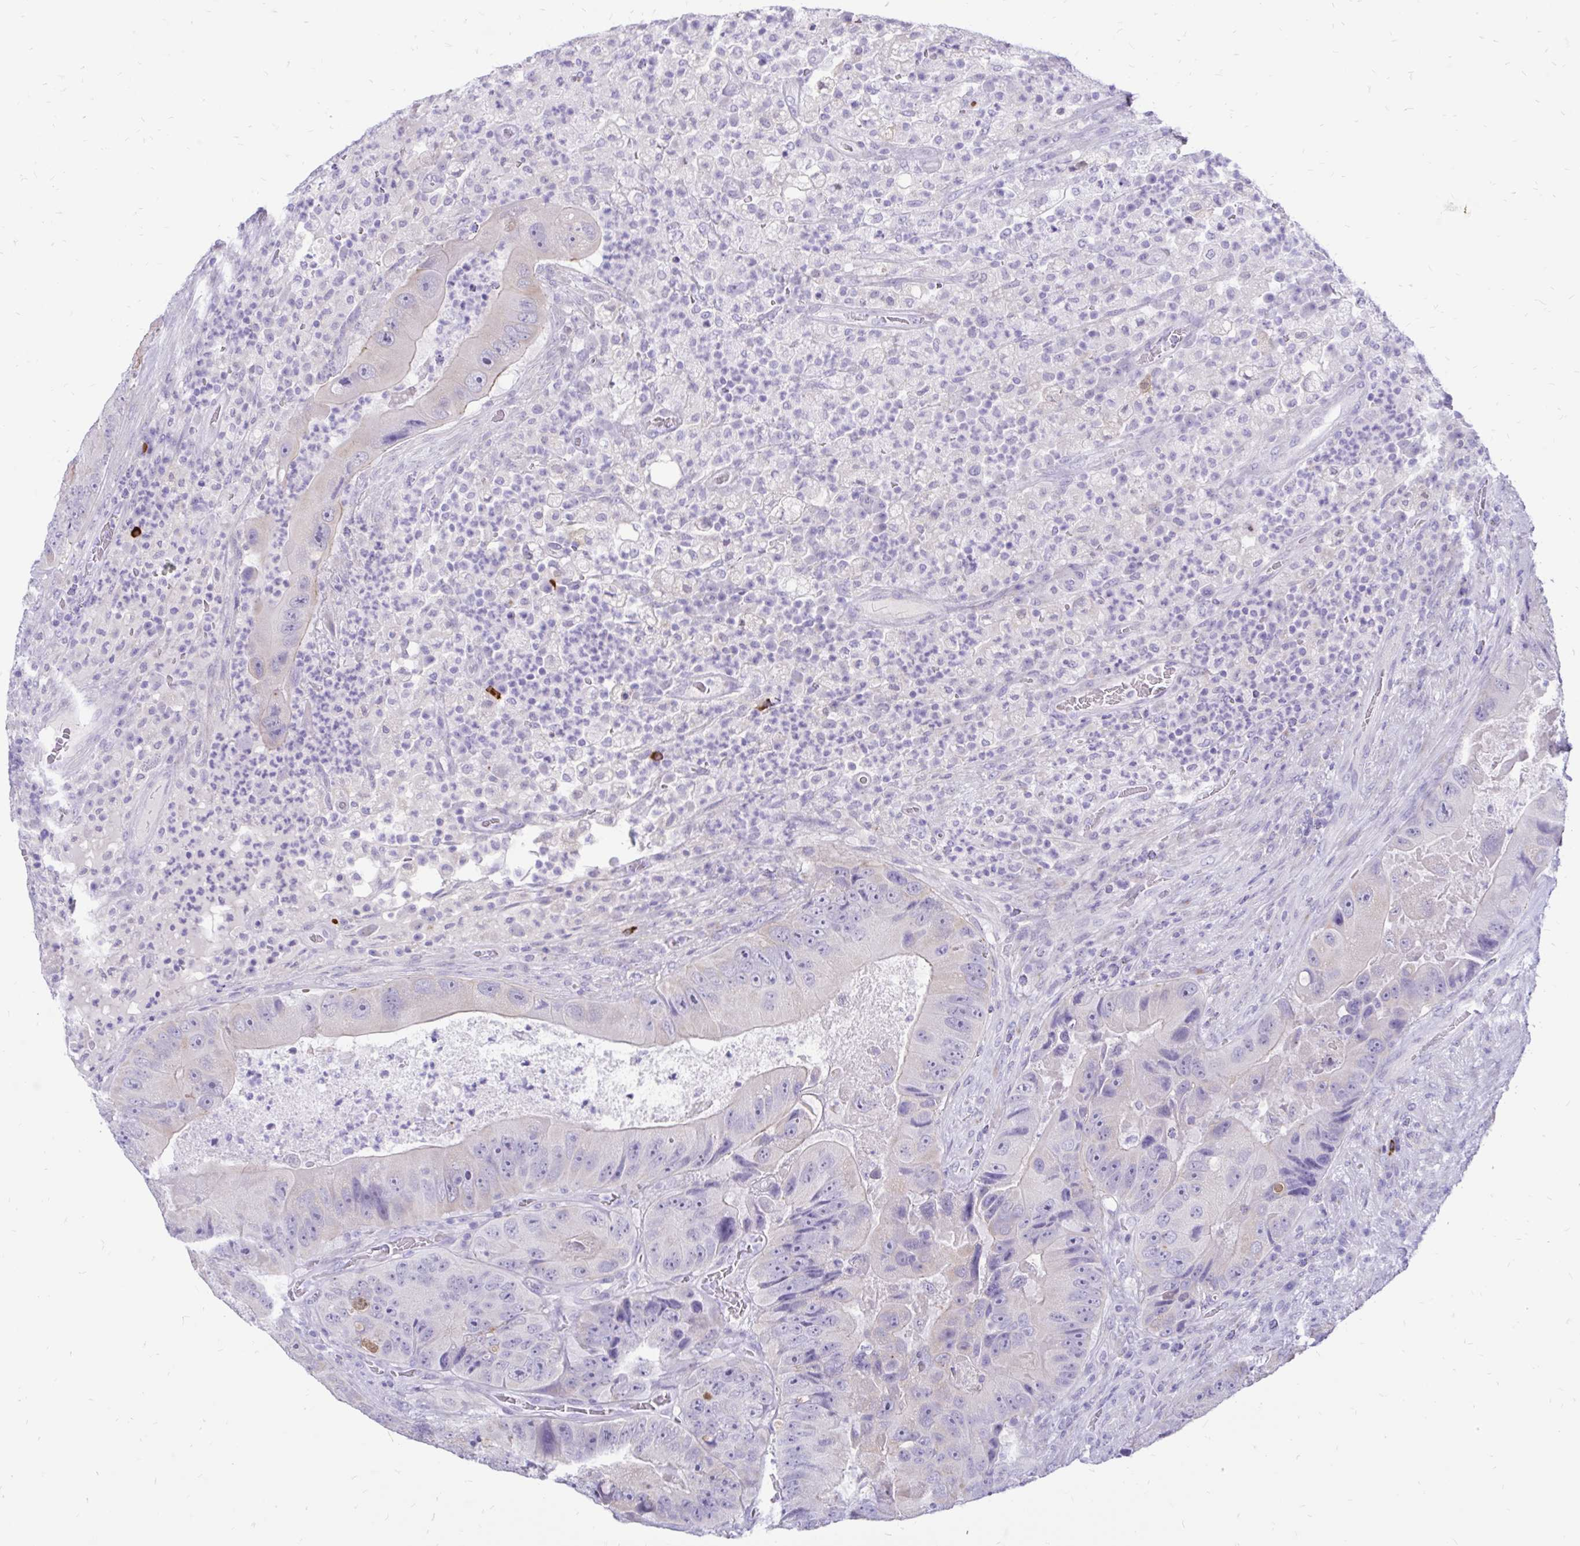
{"staining": {"intensity": "negative", "quantity": "none", "location": "none"}, "tissue": "colorectal cancer", "cell_type": "Tumor cells", "image_type": "cancer", "snomed": [{"axis": "morphology", "description": "Adenocarcinoma, NOS"}, {"axis": "topography", "description": "Colon"}], "caption": "A micrograph of adenocarcinoma (colorectal) stained for a protein reveals no brown staining in tumor cells.", "gene": "IGSF5", "patient": {"sex": "female", "age": 86}}